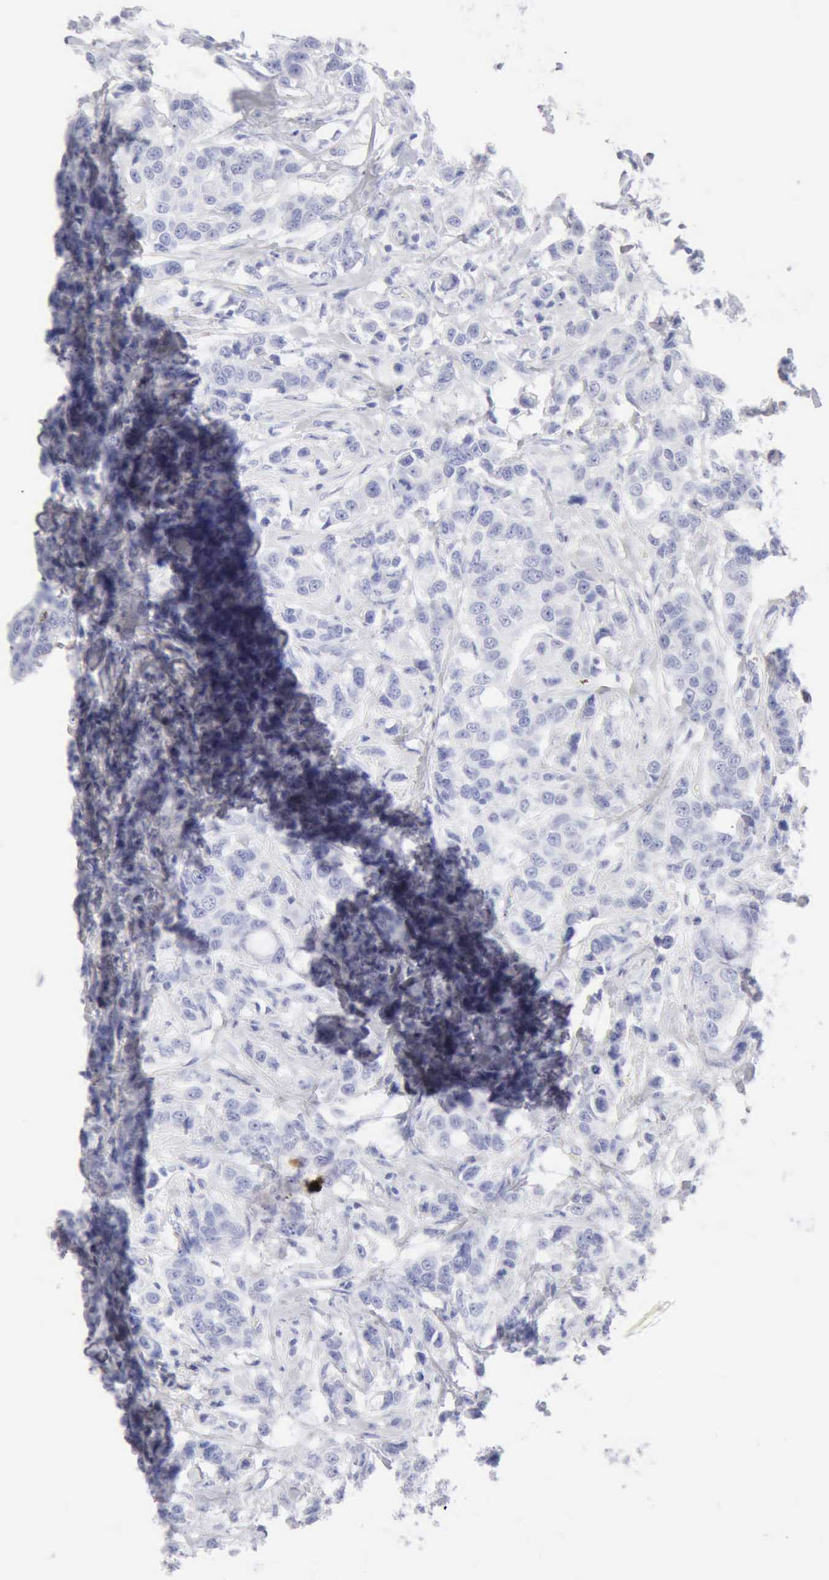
{"staining": {"intensity": "negative", "quantity": "none", "location": "none"}, "tissue": "breast cancer", "cell_type": "Tumor cells", "image_type": "cancer", "snomed": [{"axis": "morphology", "description": "Duct carcinoma"}, {"axis": "topography", "description": "Breast"}], "caption": "Breast cancer (intraductal carcinoma) stained for a protein using immunohistochemistry demonstrates no staining tumor cells.", "gene": "KRT10", "patient": {"sex": "female", "age": 27}}